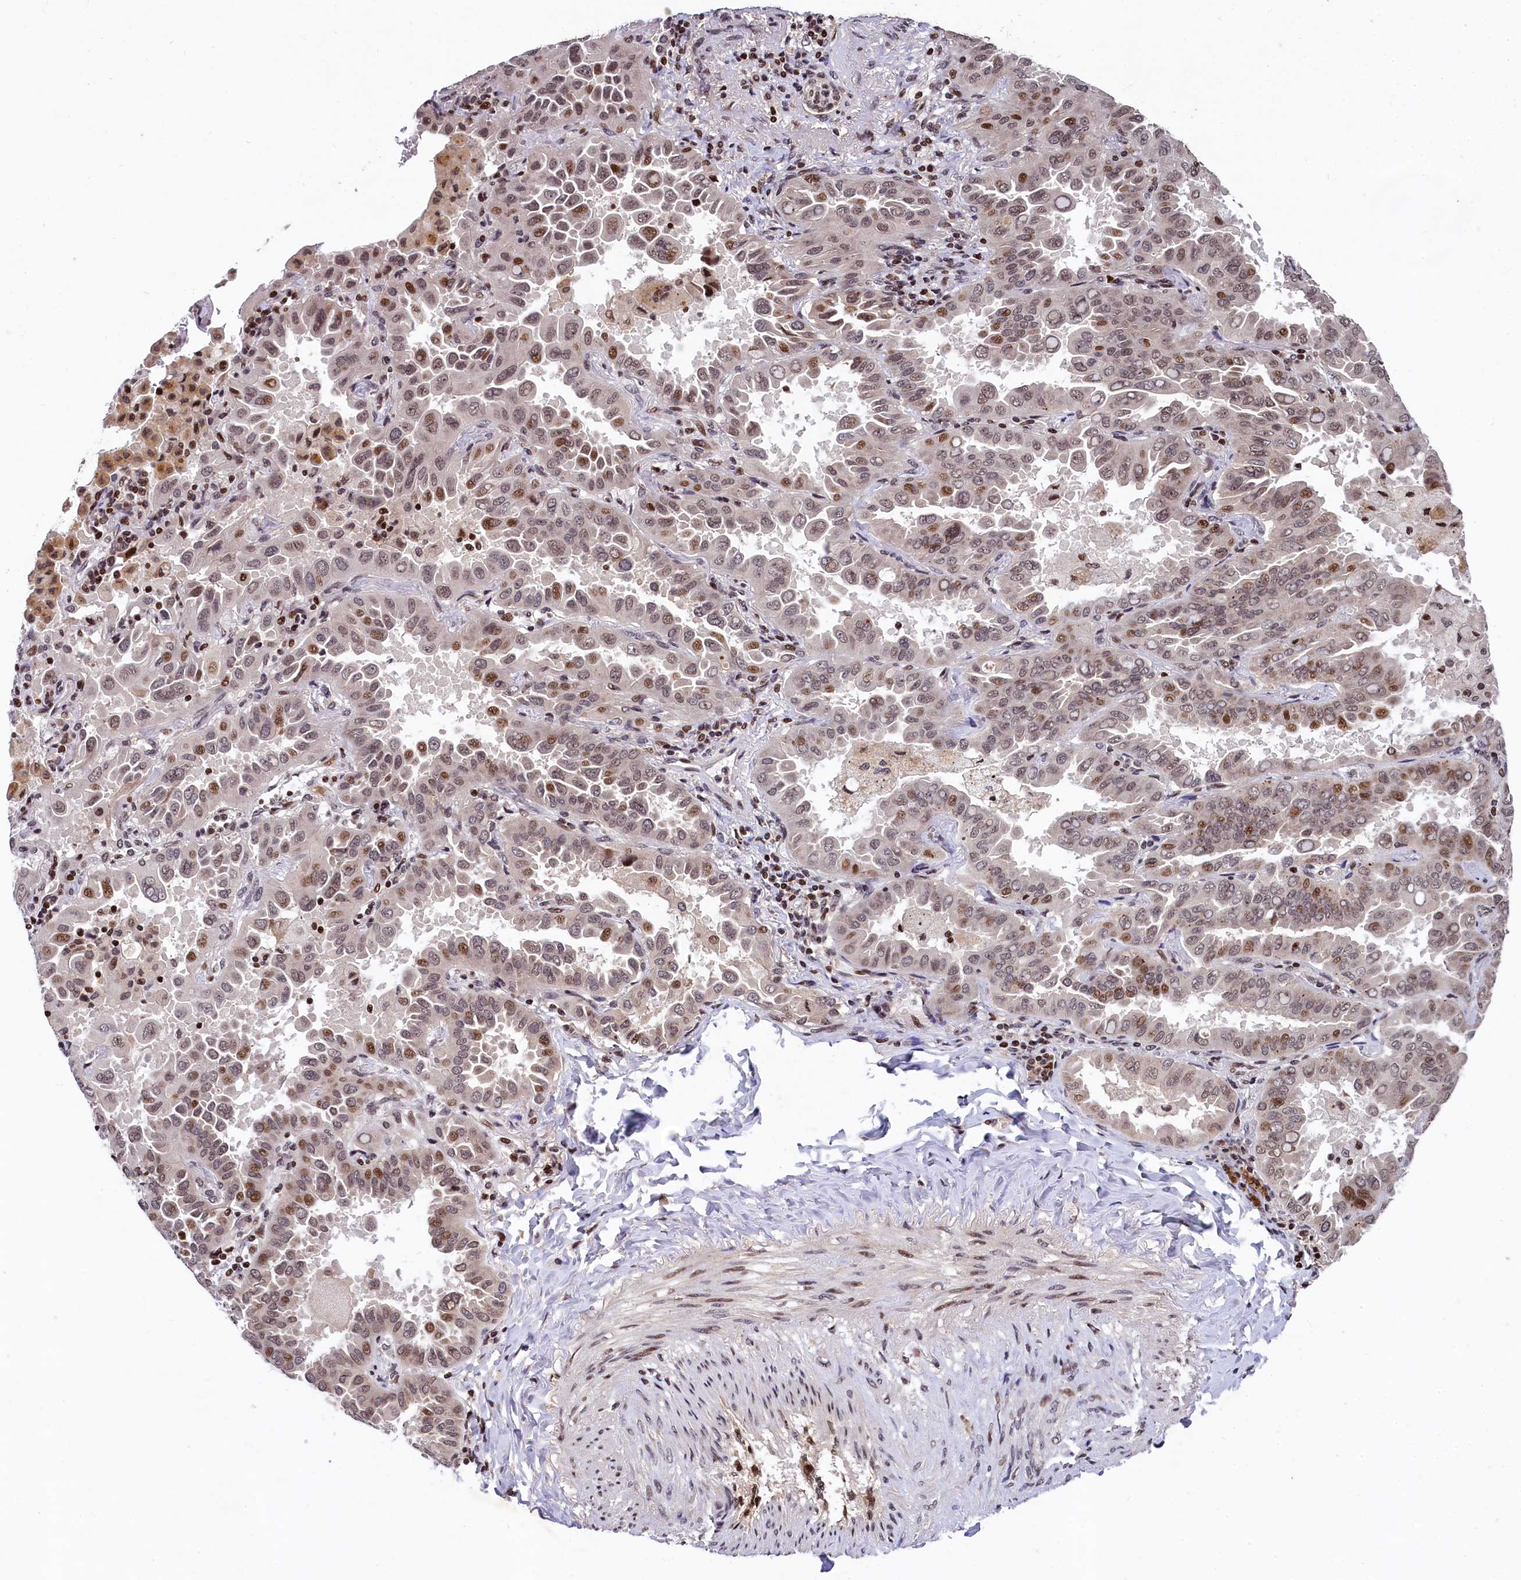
{"staining": {"intensity": "moderate", "quantity": "25%-75%", "location": "nuclear"}, "tissue": "lung cancer", "cell_type": "Tumor cells", "image_type": "cancer", "snomed": [{"axis": "morphology", "description": "Adenocarcinoma, NOS"}, {"axis": "topography", "description": "Lung"}], "caption": "Protein expression analysis of lung cancer displays moderate nuclear expression in about 25%-75% of tumor cells.", "gene": "FAM217B", "patient": {"sex": "male", "age": 64}}